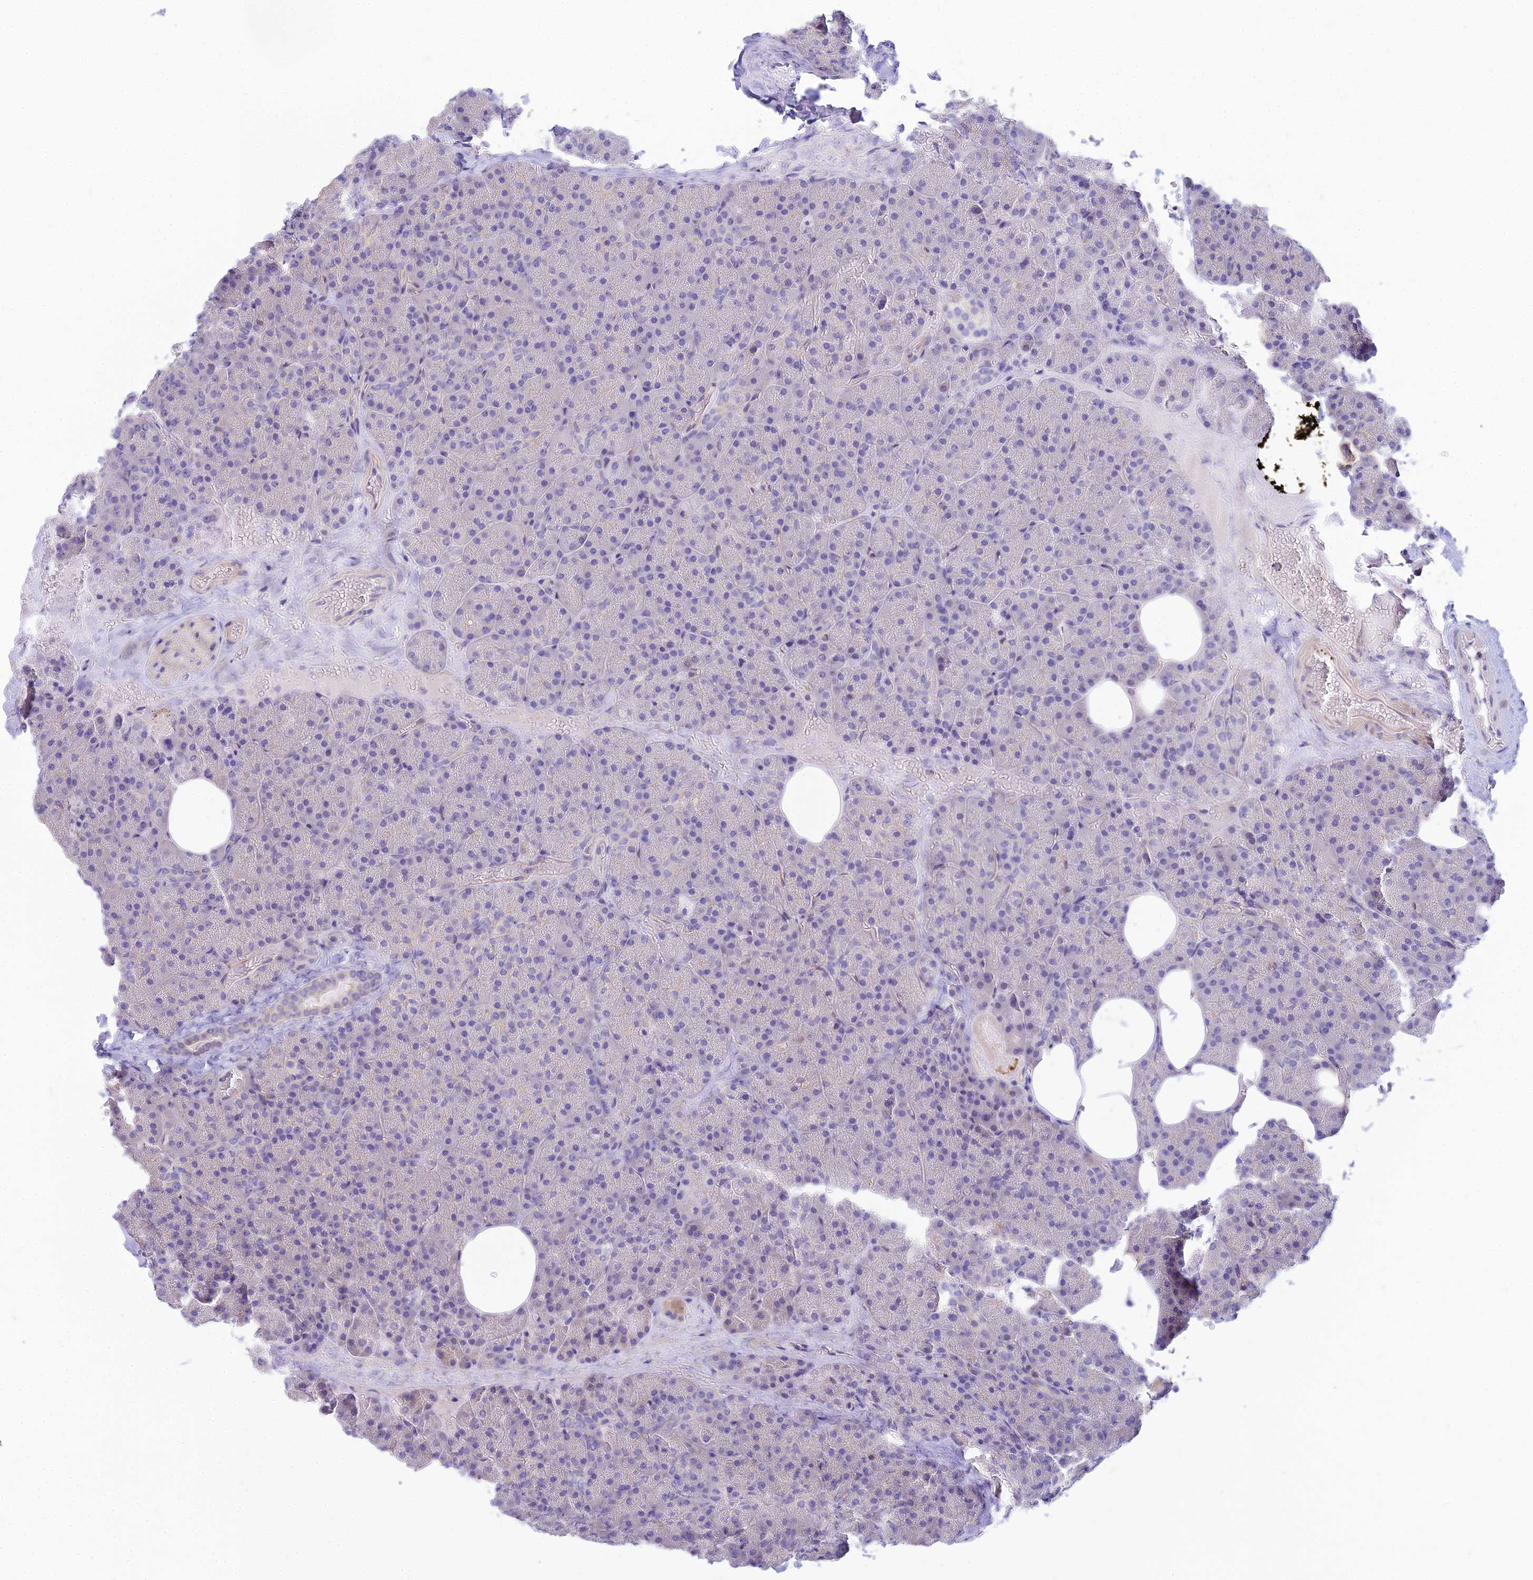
{"staining": {"intensity": "negative", "quantity": "none", "location": "none"}, "tissue": "pancreas", "cell_type": "Exocrine glandular cells", "image_type": "normal", "snomed": [{"axis": "morphology", "description": "Normal tissue, NOS"}, {"axis": "morphology", "description": "Carcinoid, malignant, NOS"}, {"axis": "topography", "description": "Pancreas"}], "caption": "Histopathology image shows no protein expression in exocrine glandular cells of unremarkable pancreas.", "gene": "SMIM24", "patient": {"sex": "female", "age": 35}}